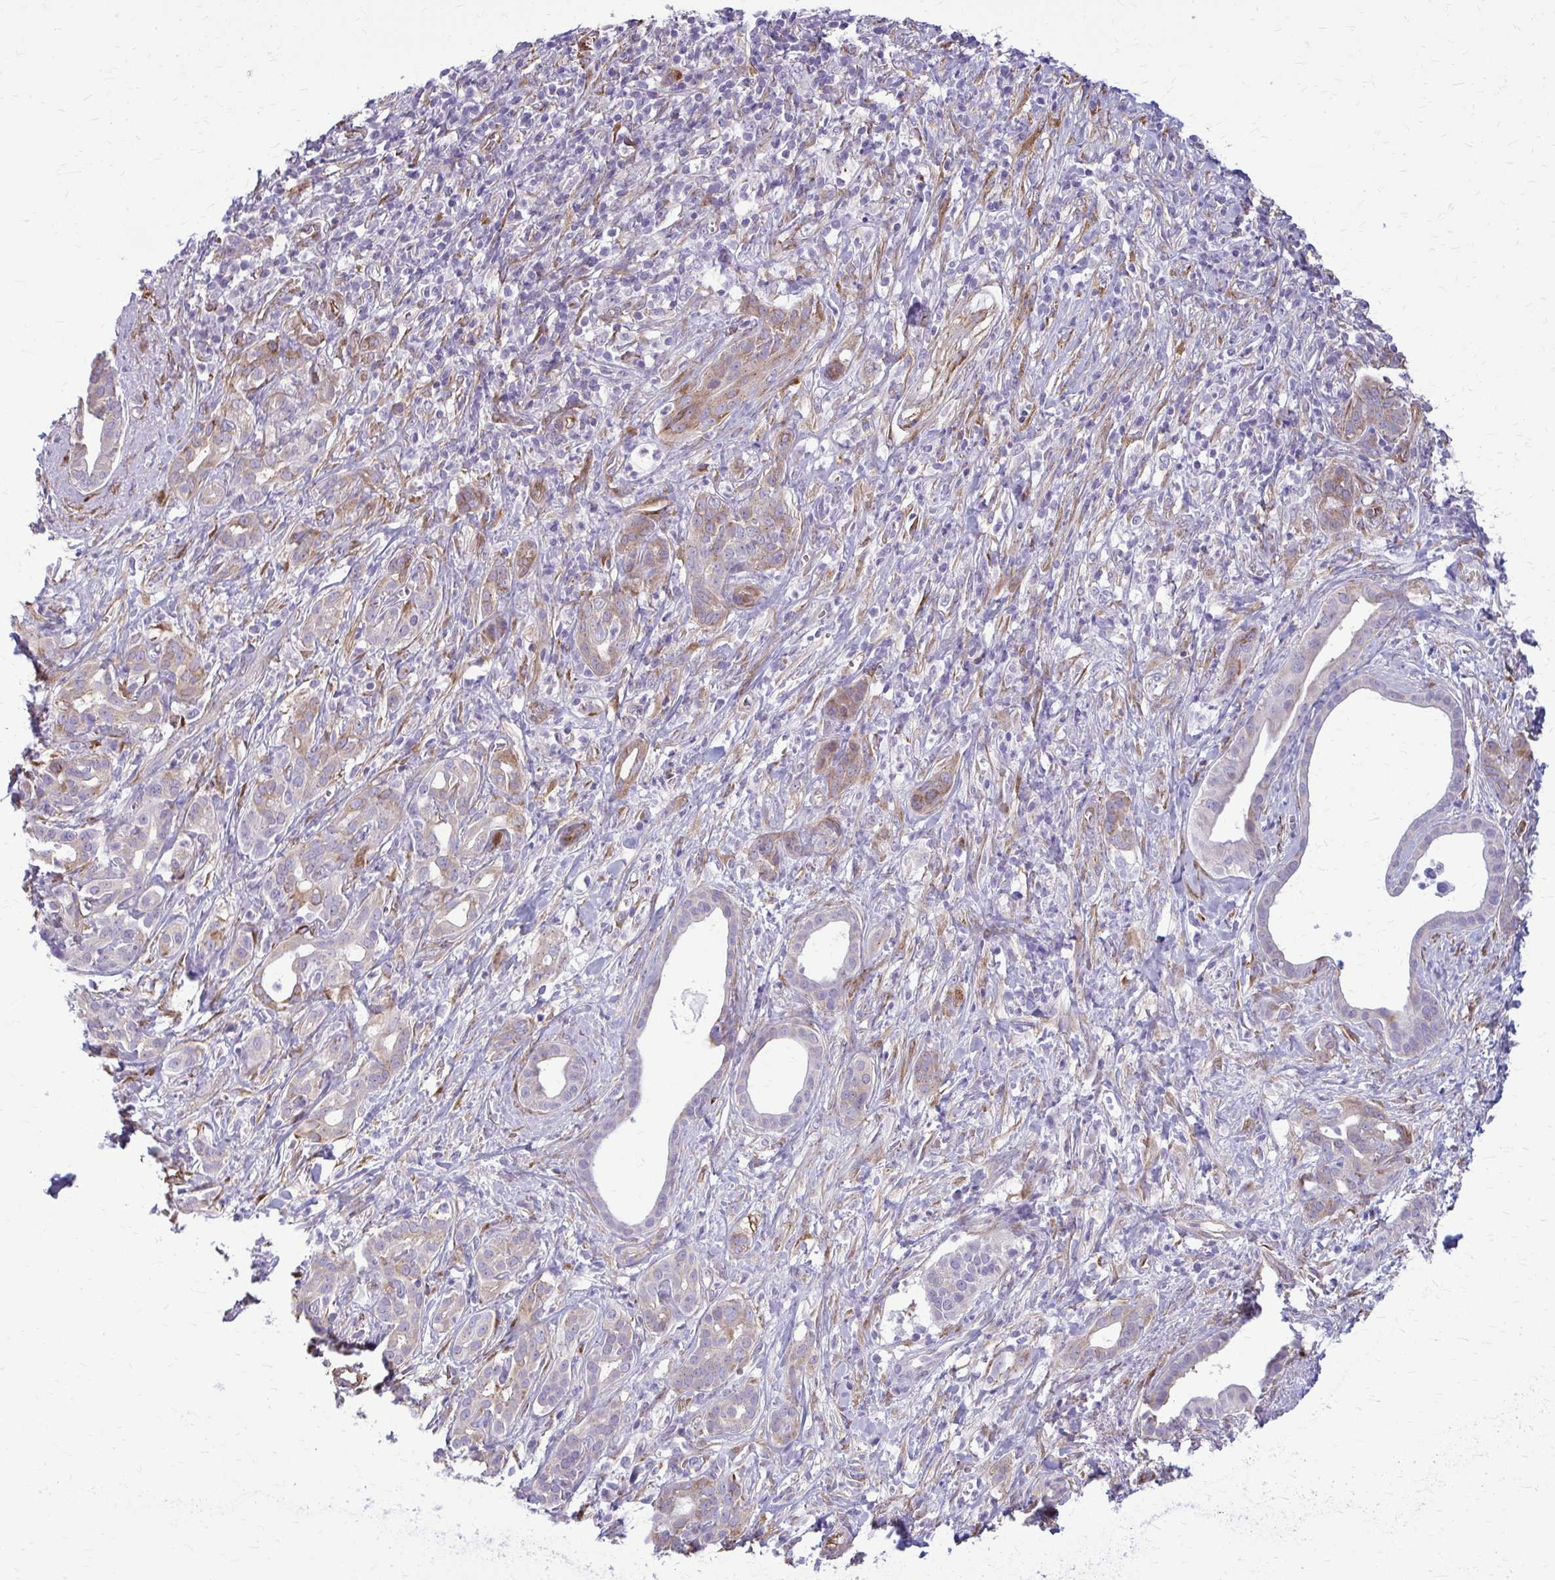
{"staining": {"intensity": "moderate", "quantity": "<25%", "location": "cytoplasmic/membranous"}, "tissue": "pancreatic cancer", "cell_type": "Tumor cells", "image_type": "cancer", "snomed": [{"axis": "morphology", "description": "Adenocarcinoma, NOS"}, {"axis": "topography", "description": "Pancreas"}], "caption": "Tumor cells display low levels of moderate cytoplasmic/membranous expression in about <25% of cells in human pancreatic adenocarcinoma.", "gene": "DEPP1", "patient": {"sex": "male", "age": 61}}